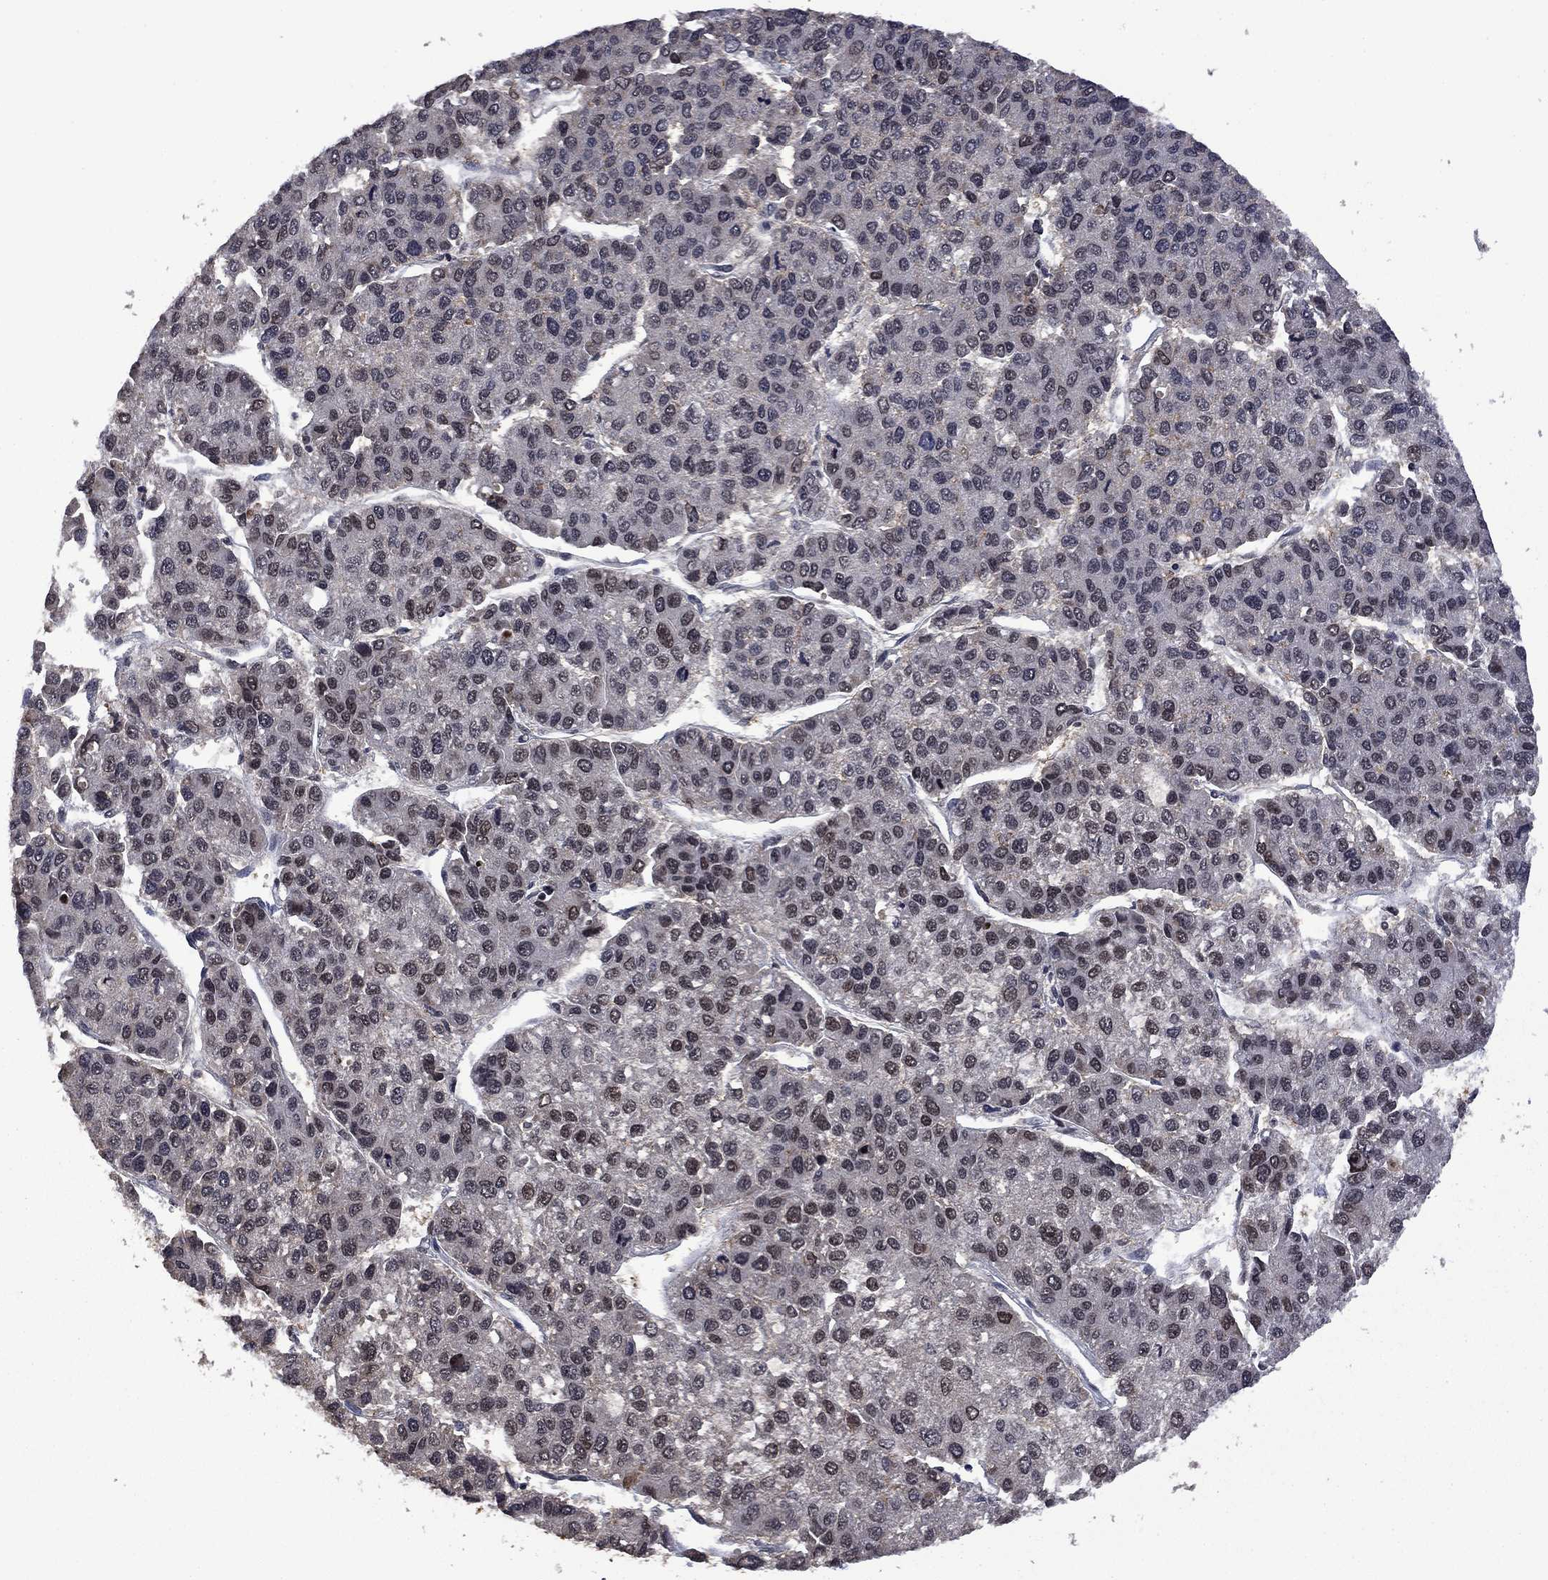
{"staining": {"intensity": "moderate", "quantity": "<25%", "location": "cytoplasmic/membranous"}, "tissue": "liver cancer", "cell_type": "Tumor cells", "image_type": "cancer", "snomed": [{"axis": "morphology", "description": "Carcinoma, Hepatocellular, NOS"}, {"axis": "topography", "description": "Liver"}], "caption": "Human liver cancer stained with a brown dye shows moderate cytoplasmic/membranous positive expression in approximately <25% of tumor cells.", "gene": "FBL", "patient": {"sex": "female", "age": 66}}